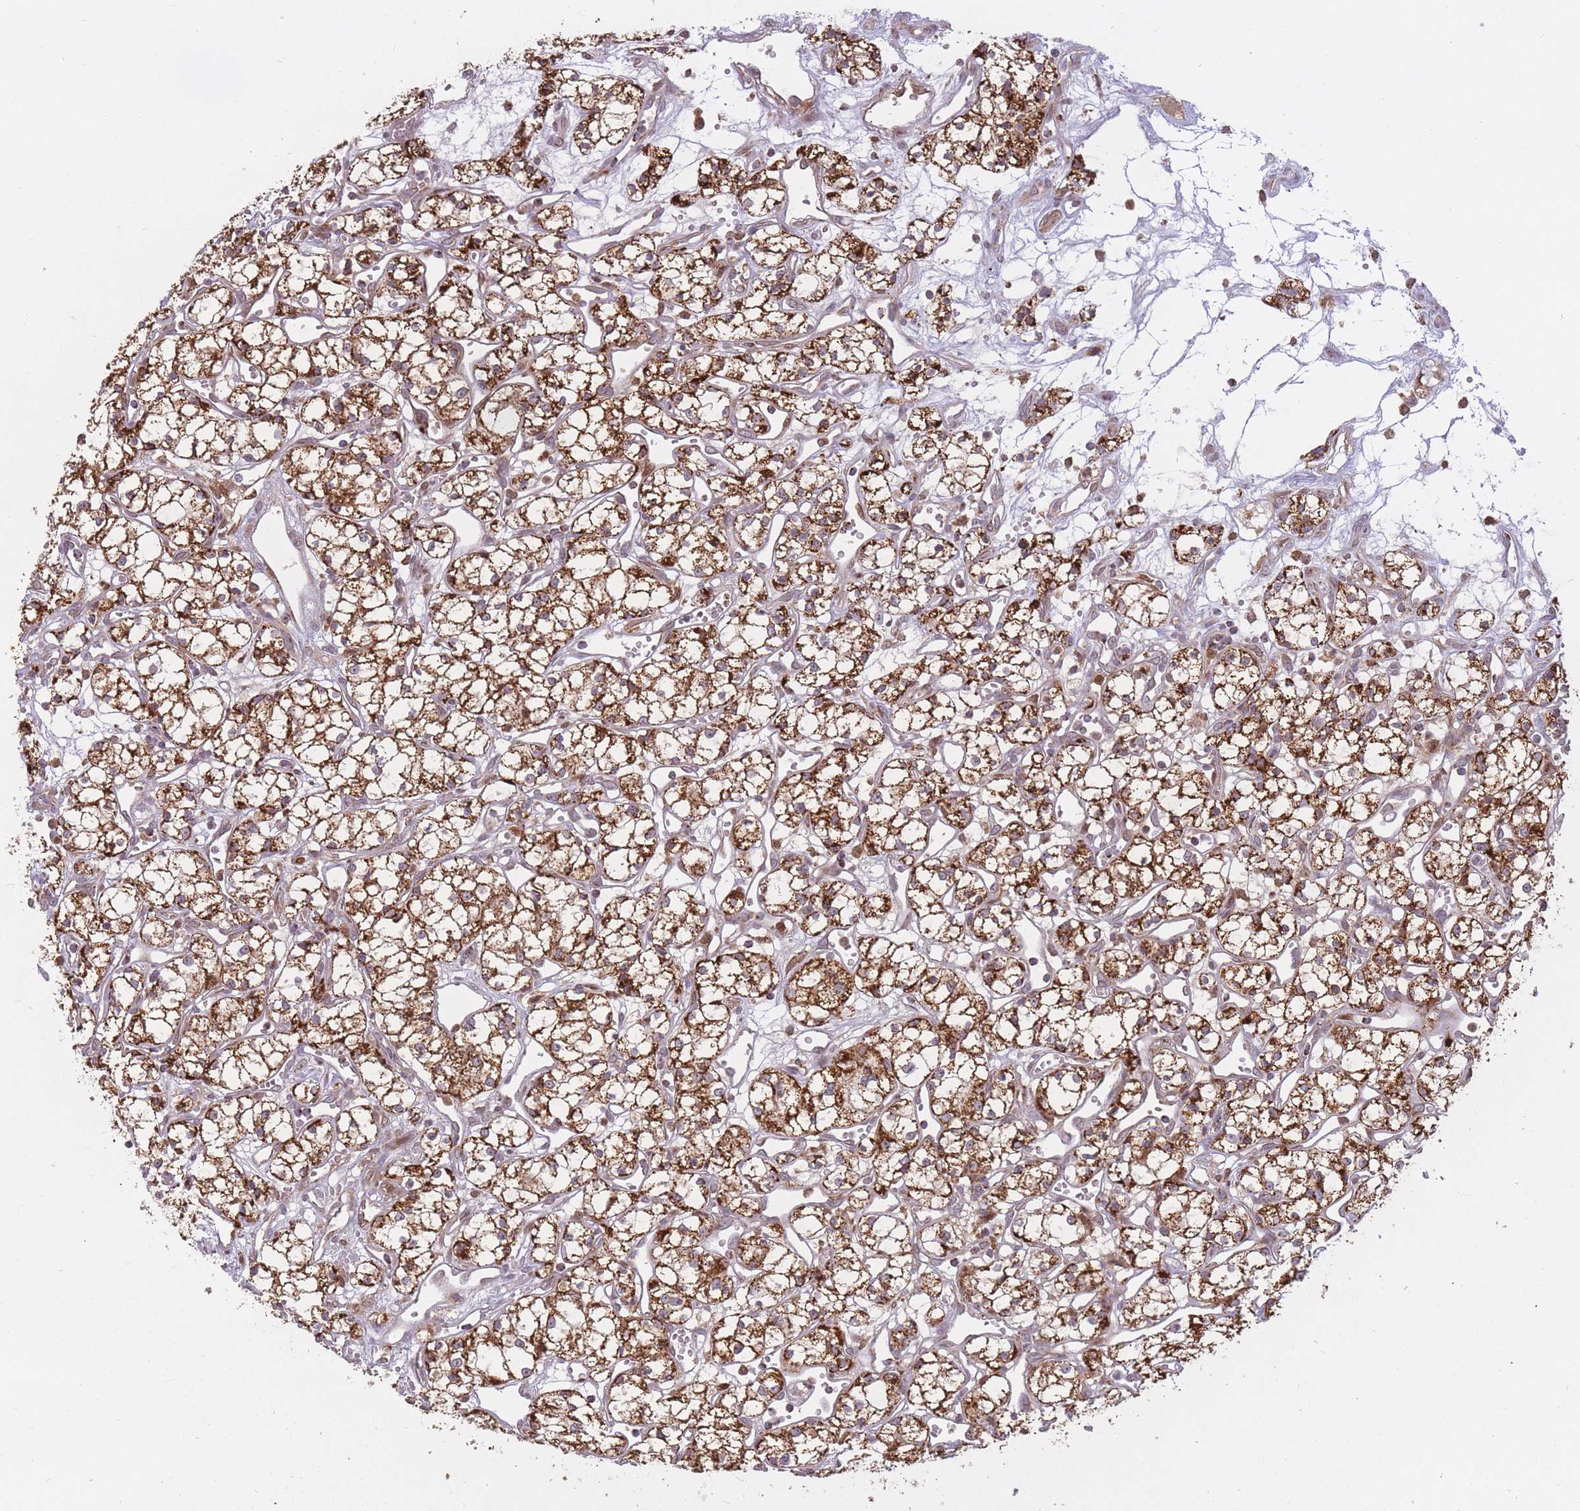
{"staining": {"intensity": "strong", "quantity": ">75%", "location": "cytoplasmic/membranous"}, "tissue": "renal cancer", "cell_type": "Tumor cells", "image_type": "cancer", "snomed": [{"axis": "morphology", "description": "Adenocarcinoma, NOS"}, {"axis": "topography", "description": "Kidney"}], "caption": "This is an image of IHC staining of renal cancer (adenocarcinoma), which shows strong expression in the cytoplasmic/membranous of tumor cells.", "gene": "LGALS9", "patient": {"sex": "male", "age": 59}}